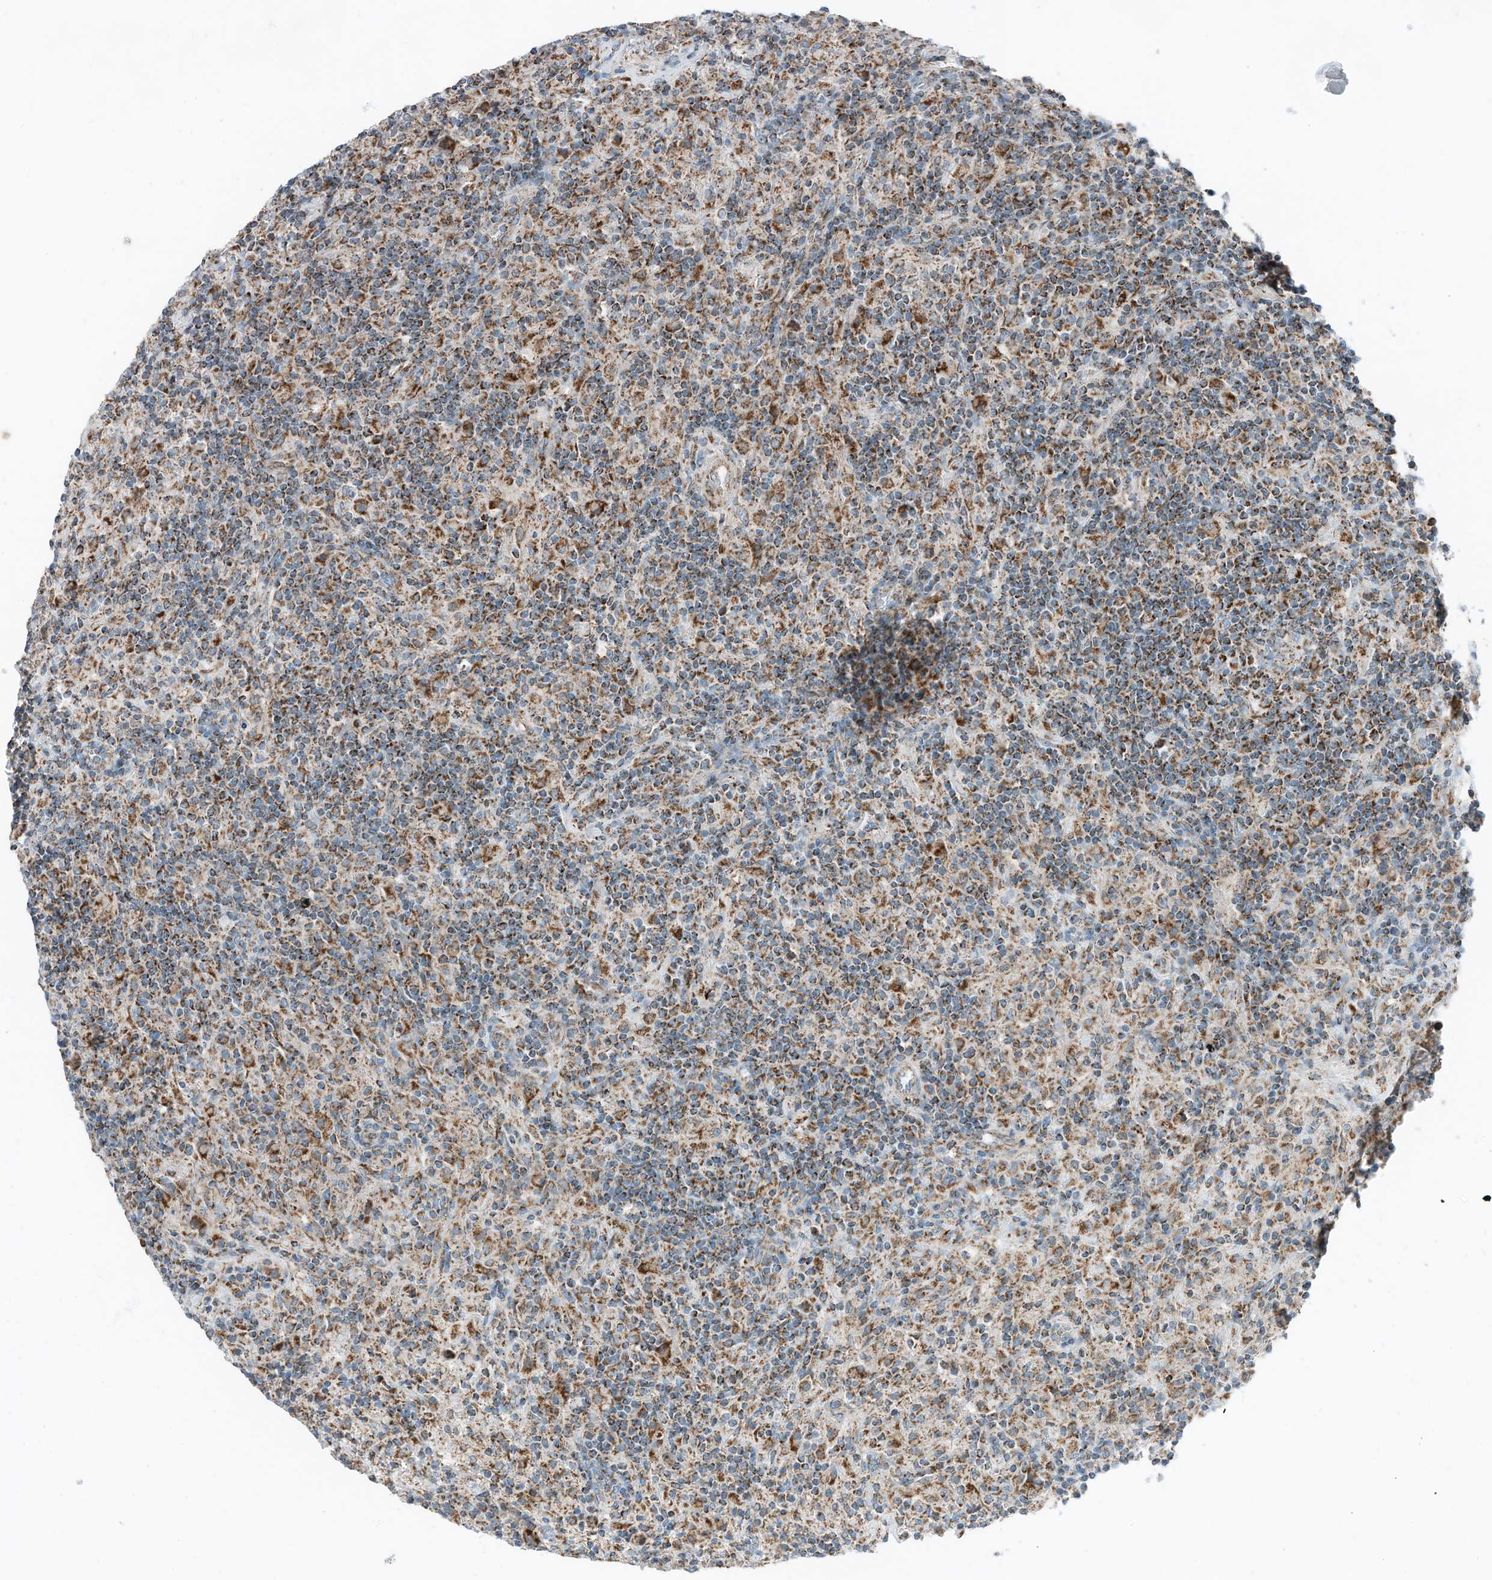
{"staining": {"intensity": "strong", "quantity": ">75%", "location": "cytoplasmic/membranous"}, "tissue": "lymphoma", "cell_type": "Tumor cells", "image_type": "cancer", "snomed": [{"axis": "morphology", "description": "Hodgkin's disease, NOS"}, {"axis": "topography", "description": "Lymph node"}], "caption": "Approximately >75% of tumor cells in Hodgkin's disease display strong cytoplasmic/membranous protein expression as visualized by brown immunohistochemical staining.", "gene": "RMND1", "patient": {"sex": "male", "age": 70}}